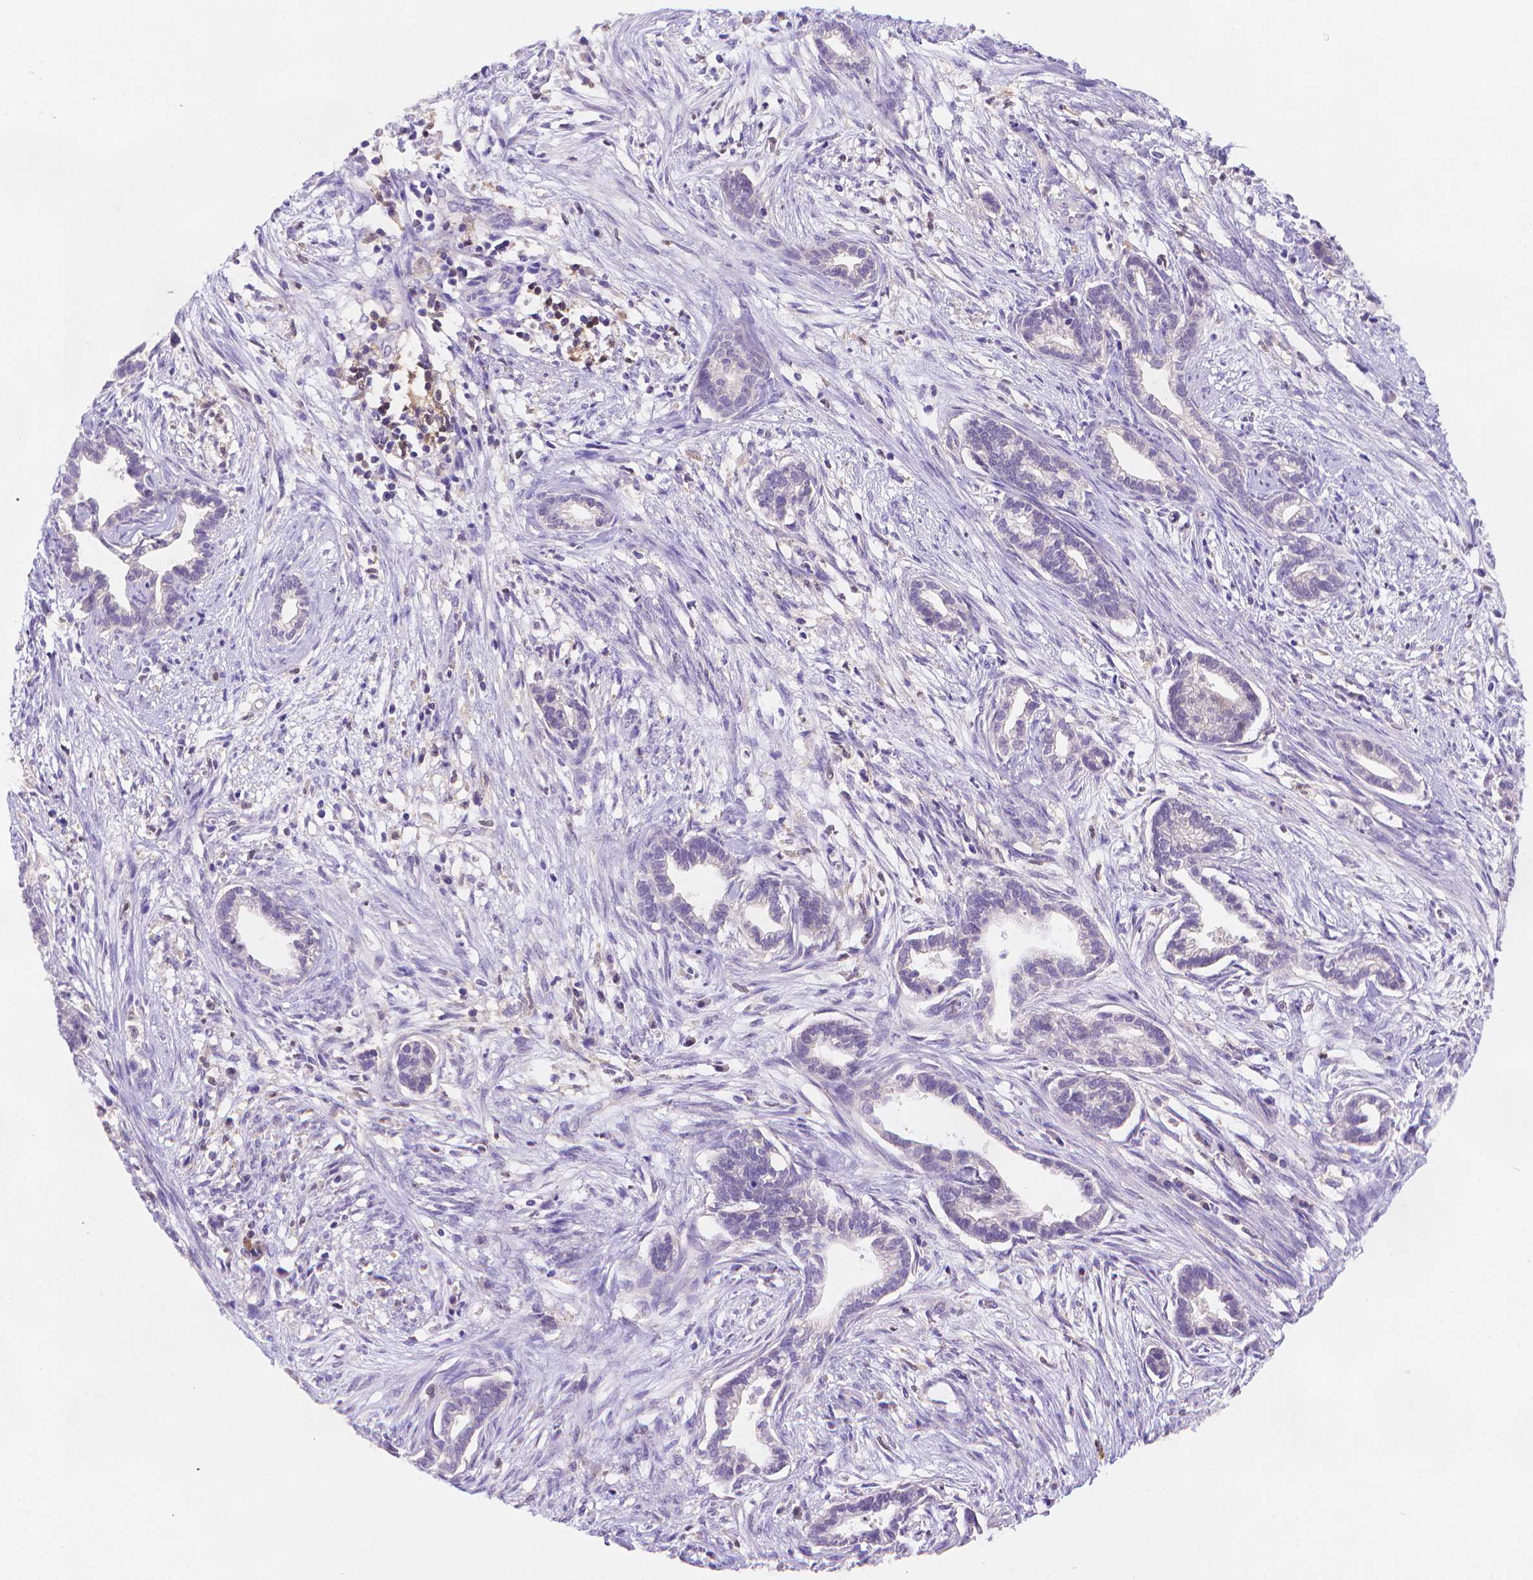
{"staining": {"intensity": "negative", "quantity": "none", "location": "none"}, "tissue": "cervical cancer", "cell_type": "Tumor cells", "image_type": "cancer", "snomed": [{"axis": "morphology", "description": "Adenocarcinoma, NOS"}, {"axis": "topography", "description": "Cervix"}], "caption": "Cervical cancer (adenocarcinoma) stained for a protein using immunohistochemistry (IHC) demonstrates no positivity tumor cells.", "gene": "FGD2", "patient": {"sex": "female", "age": 62}}